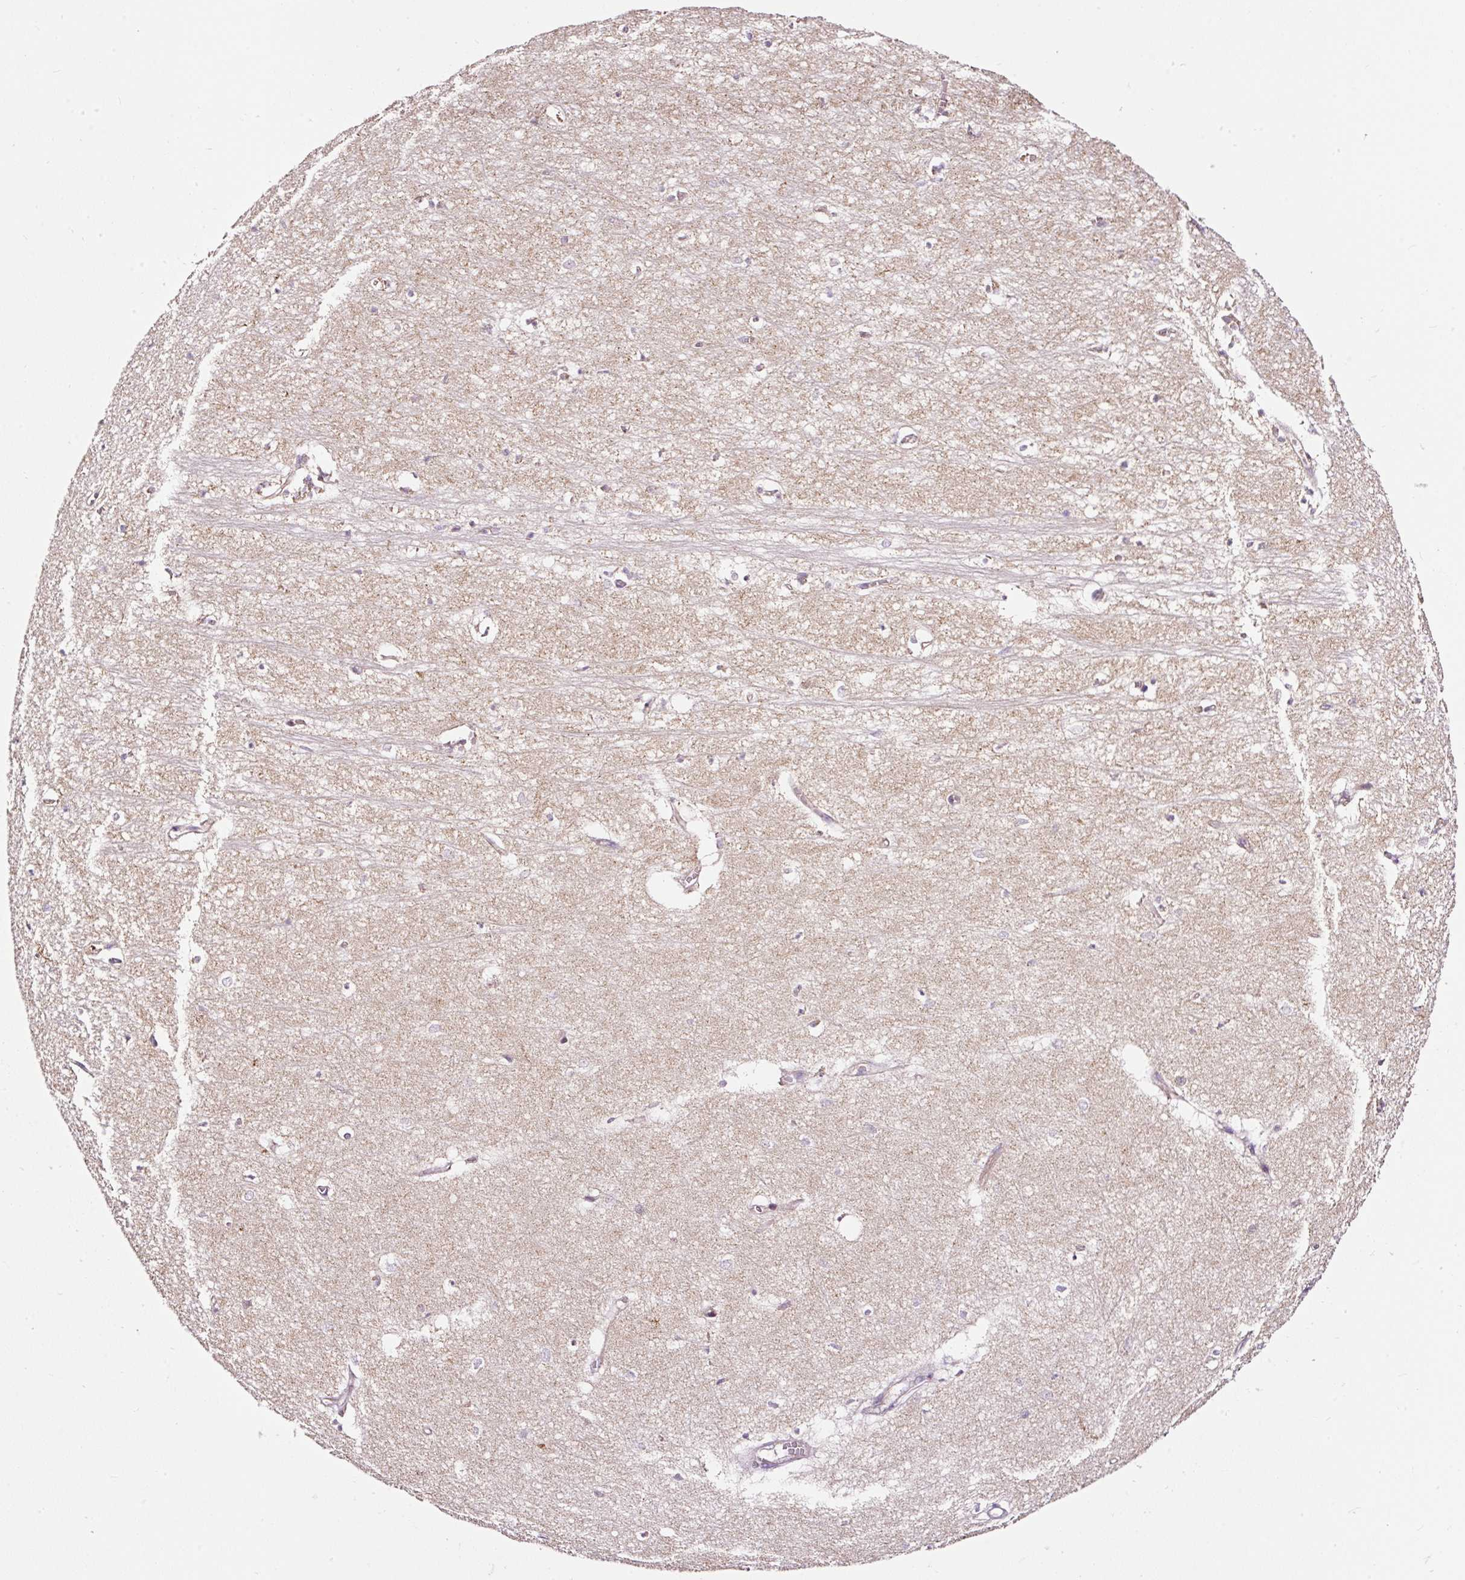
{"staining": {"intensity": "negative", "quantity": "none", "location": "none"}, "tissue": "hippocampus", "cell_type": "Glial cells", "image_type": "normal", "snomed": [{"axis": "morphology", "description": "Normal tissue, NOS"}, {"axis": "topography", "description": "Hippocampus"}], "caption": "Immunohistochemistry (IHC) of normal hippocampus exhibits no positivity in glial cells. (DAB IHC visualized using brightfield microscopy, high magnification).", "gene": "BOLA3", "patient": {"sex": "female", "age": 64}}